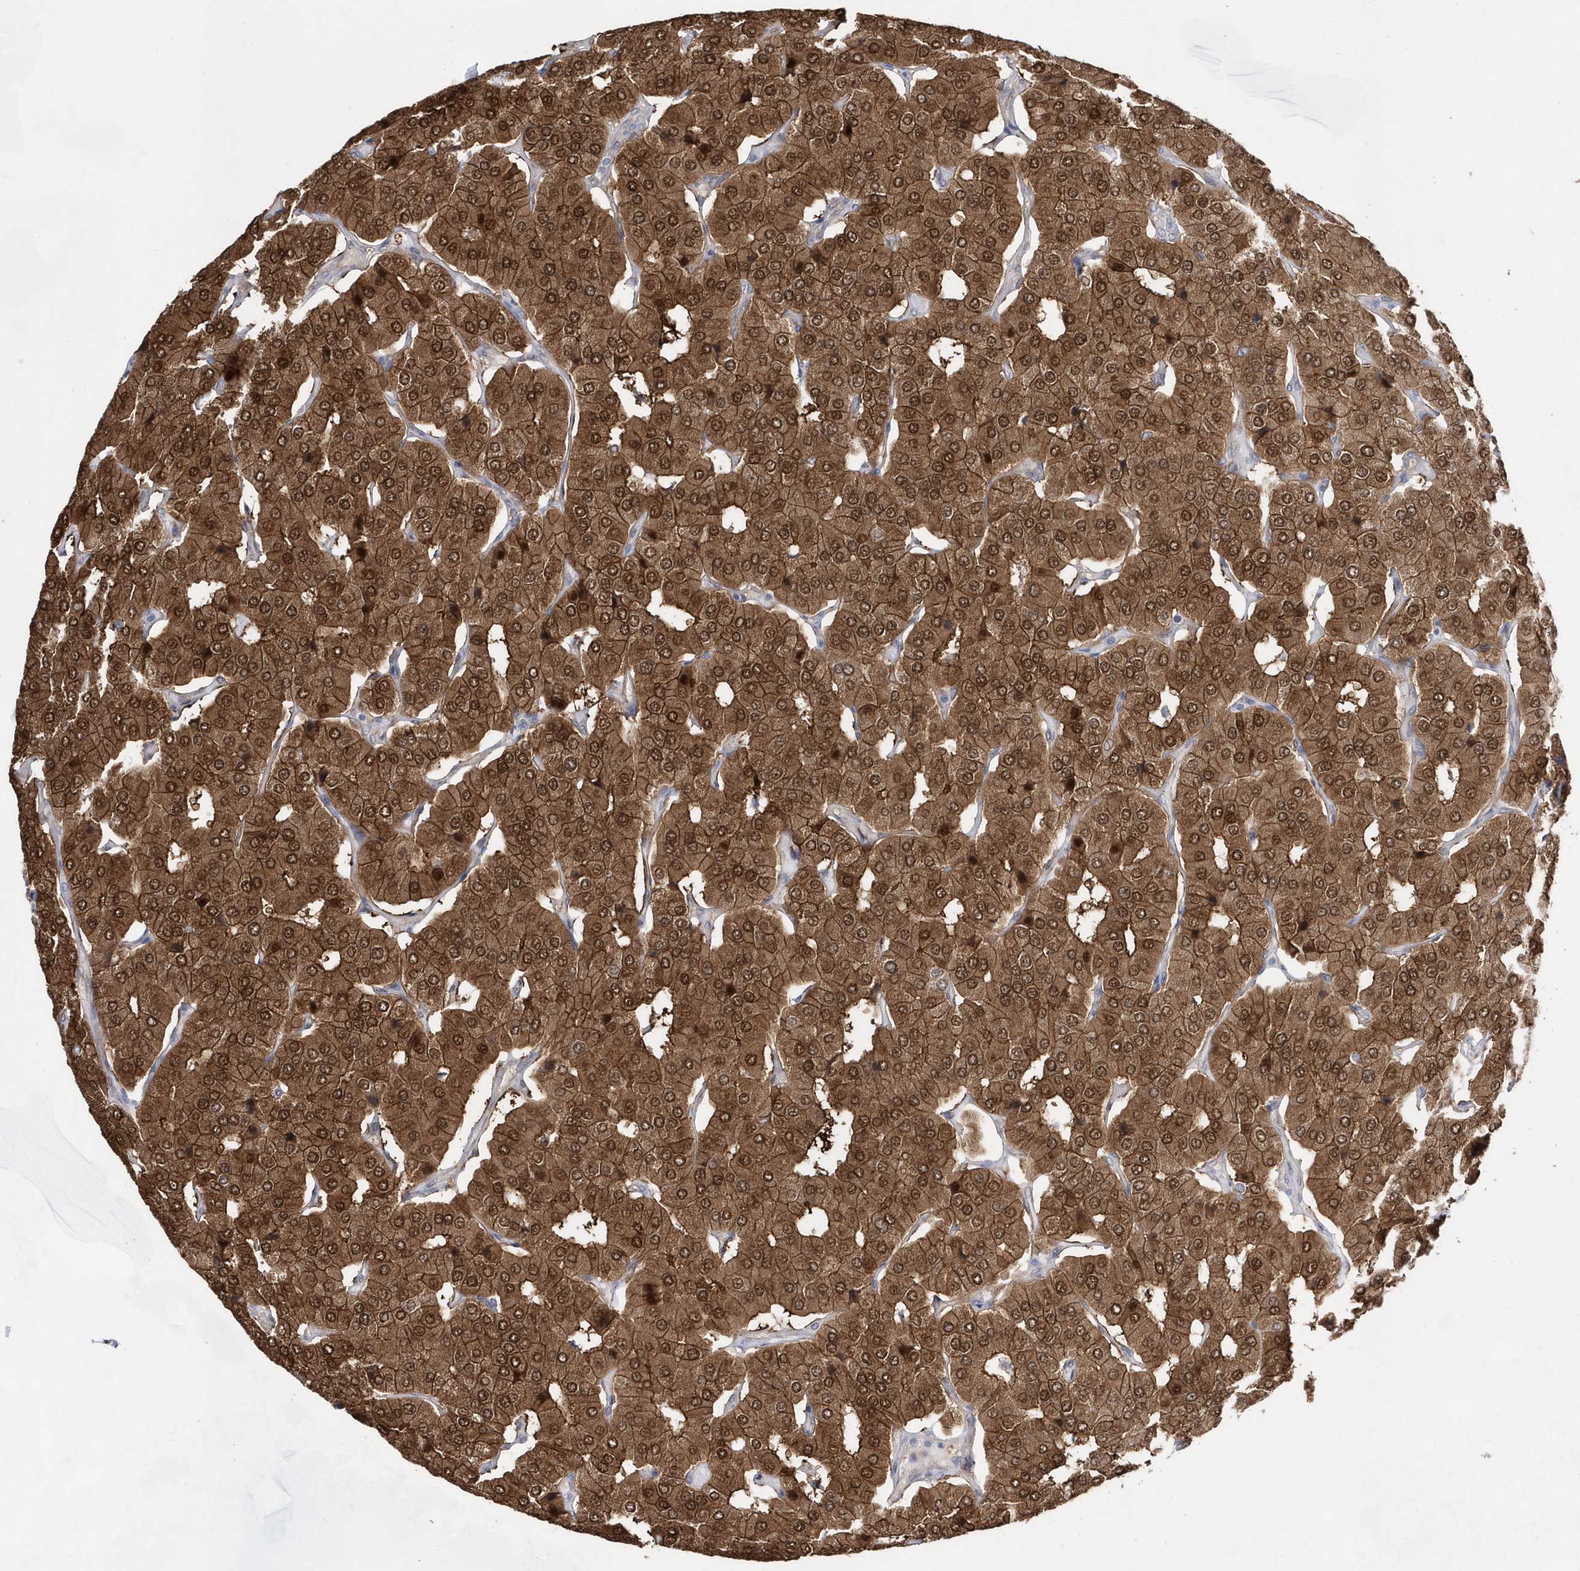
{"staining": {"intensity": "moderate", "quantity": ">75%", "location": "cytoplasmic/membranous,nuclear"}, "tissue": "parathyroid gland", "cell_type": "Glandular cells", "image_type": "normal", "snomed": [{"axis": "morphology", "description": "Normal tissue, NOS"}, {"axis": "morphology", "description": "Adenoma, NOS"}, {"axis": "topography", "description": "Parathyroid gland"}], "caption": "A brown stain shows moderate cytoplasmic/membranous,nuclear expression of a protein in glandular cells of normal parathyroid gland. (Stains: DAB in brown, nuclei in blue, Microscopy: brightfield microscopy at high magnification).", "gene": "BDH2", "patient": {"sex": "female", "age": 86}}